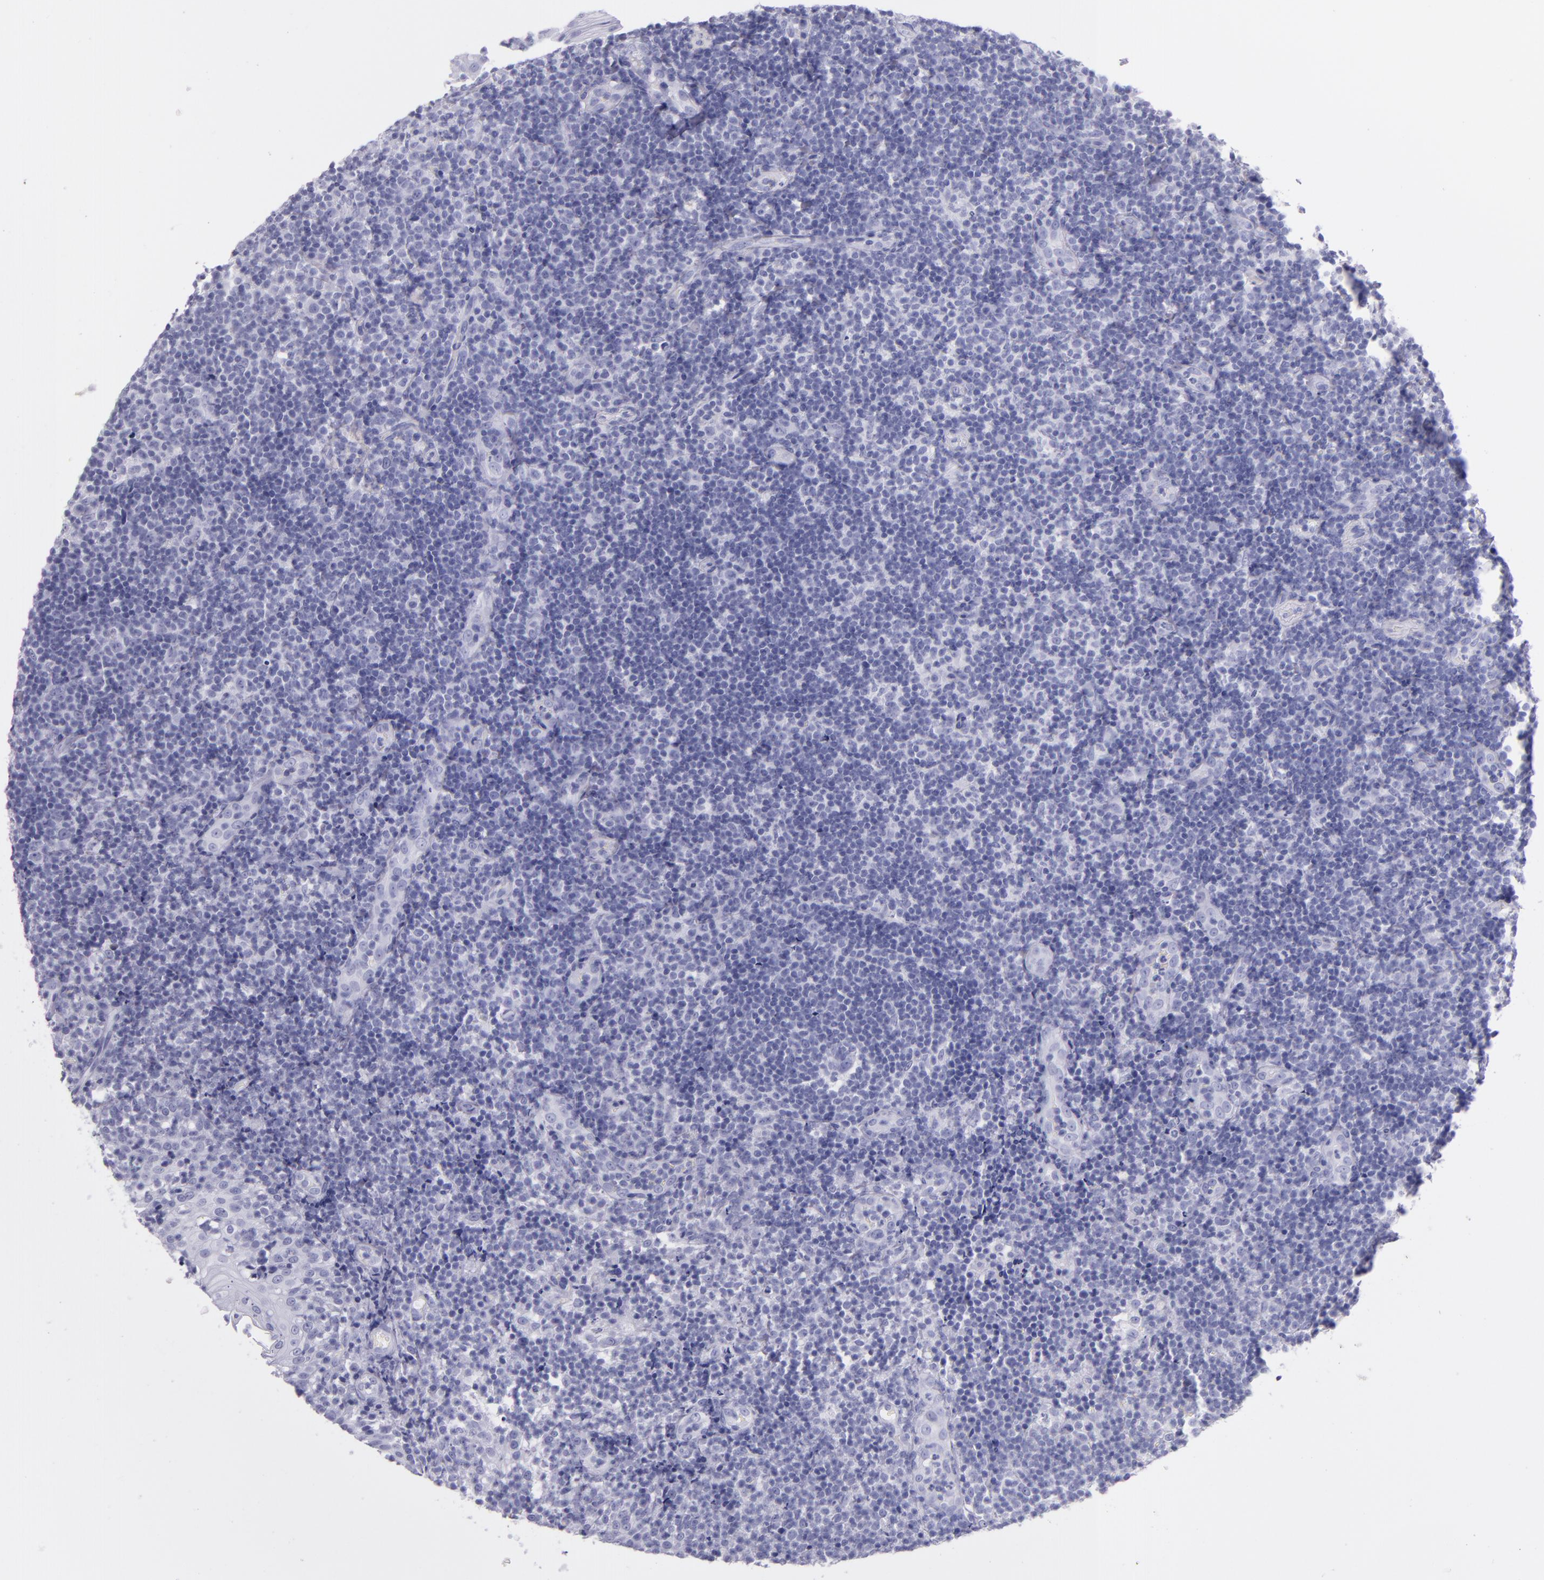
{"staining": {"intensity": "negative", "quantity": "none", "location": "none"}, "tissue": "tonsil", "cell_type": "Germinal center cells", "image_type": "normal", "snomed": [{"axis": "morphology", "description": "Normal tissue, NOS"}, {"axis": "topography", "description": "Tonsil"}], "caption": "Protein analysis of unremarkable tonsil shows no significant expression in germinal center cells.", "gene": "SFTPB", "patient": {"sex": "female", "age": 40}}